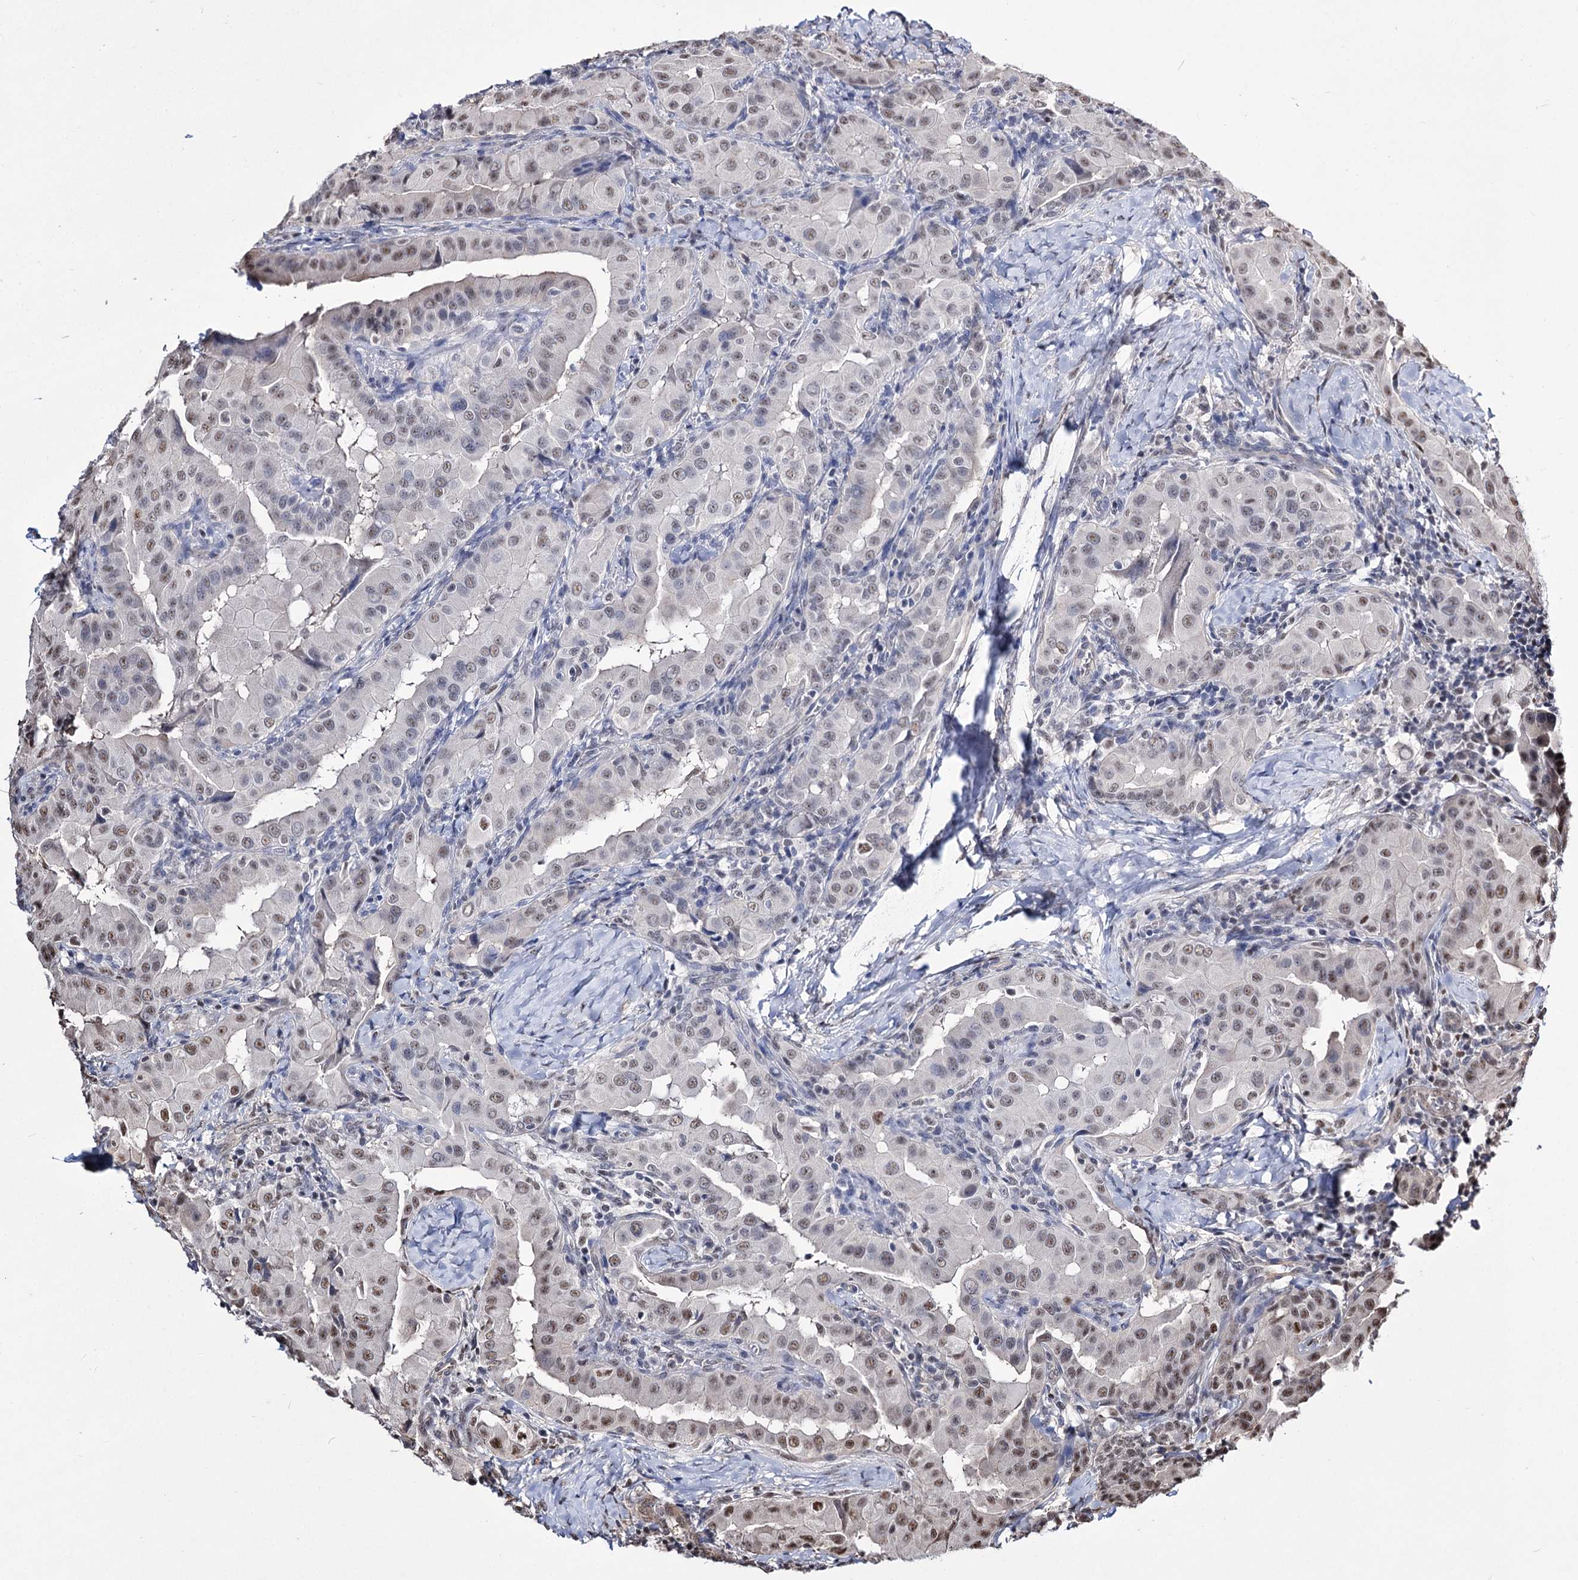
{"staining": {"intensity": "strong", "quantity": "25%-75%", "location": "nuclear"}, "tissue": "thyroid cancer", "cell_type": "Tumor cells", "image_type": "cancer", "snomed": [{"axis": "morphology", "description": "Papillary adenocarcinoma, NOS"}, {"axis": "topography", "description": "Thyroid gland"}], "caption": "High-power microscopy captured an immunohistochemistry image of papillary adenocarcinoma (thyroid), revealing strong nuclear positivity in approximately 25%-75% of tumor cells.", "gene": "CHMP7", "patient": {"sex": "male", "age": 33}}